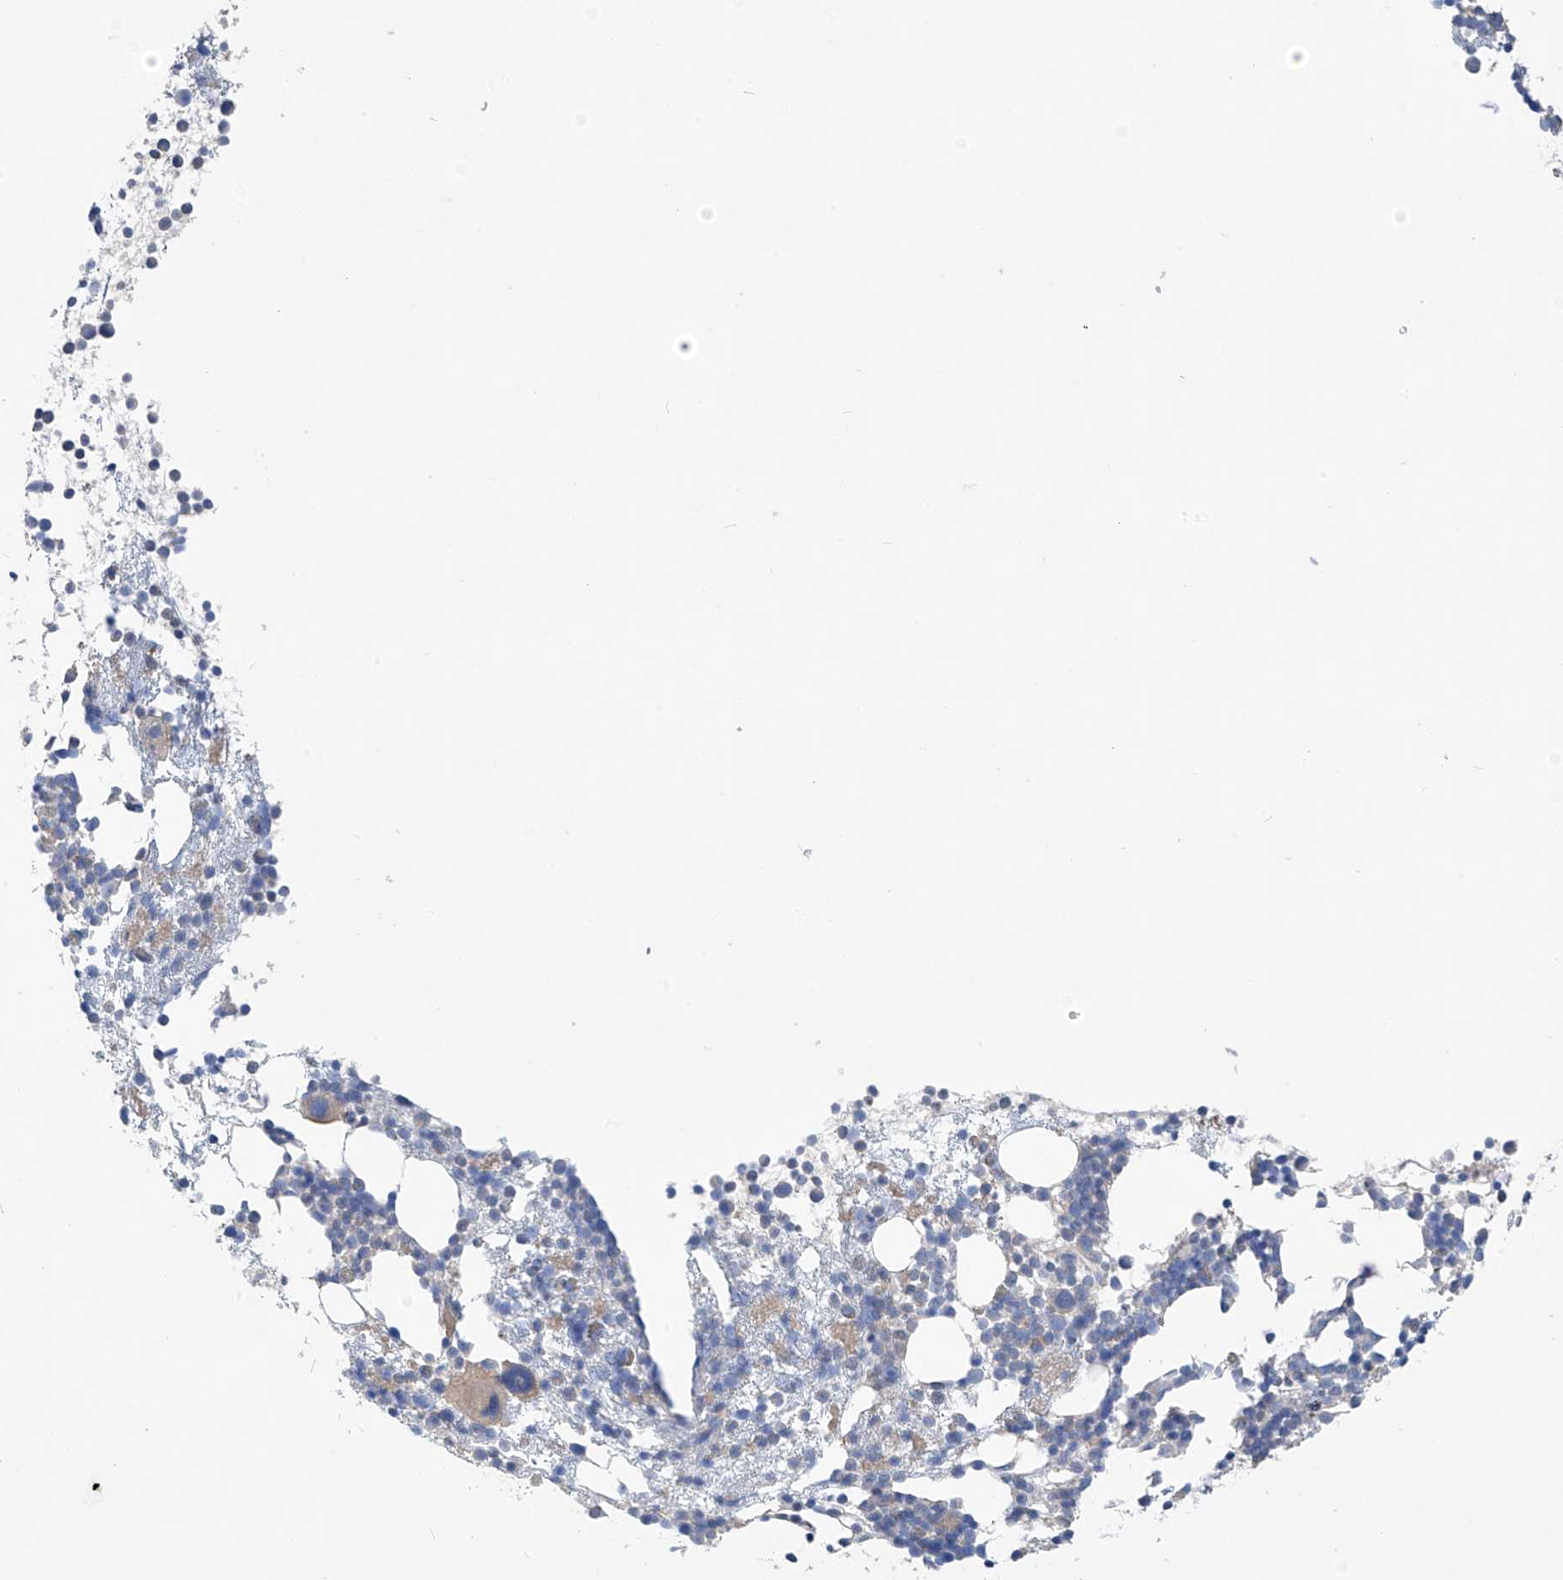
{"staining": {"intensity": "negative", "quantity": "none", "location": "none"}, "tissue": "bone marrow", "cell_type": "Hematopoietic cells", "image_type": "normal", "snomed": [{"axis": "morphology", "description": "Normal tissue, NOS"}, {"axis": "topography", "description": "Bone marrow"}], "caption": "The IHC histopathology image has no significant staining in hematopoietic cells of bone marrow. (DAB (3,3'-diaminobenzidine) immunohistochemistry (IHC), high magnification).", "gene": "SYN3", "patient": {"sex": "female", "age": 57}}